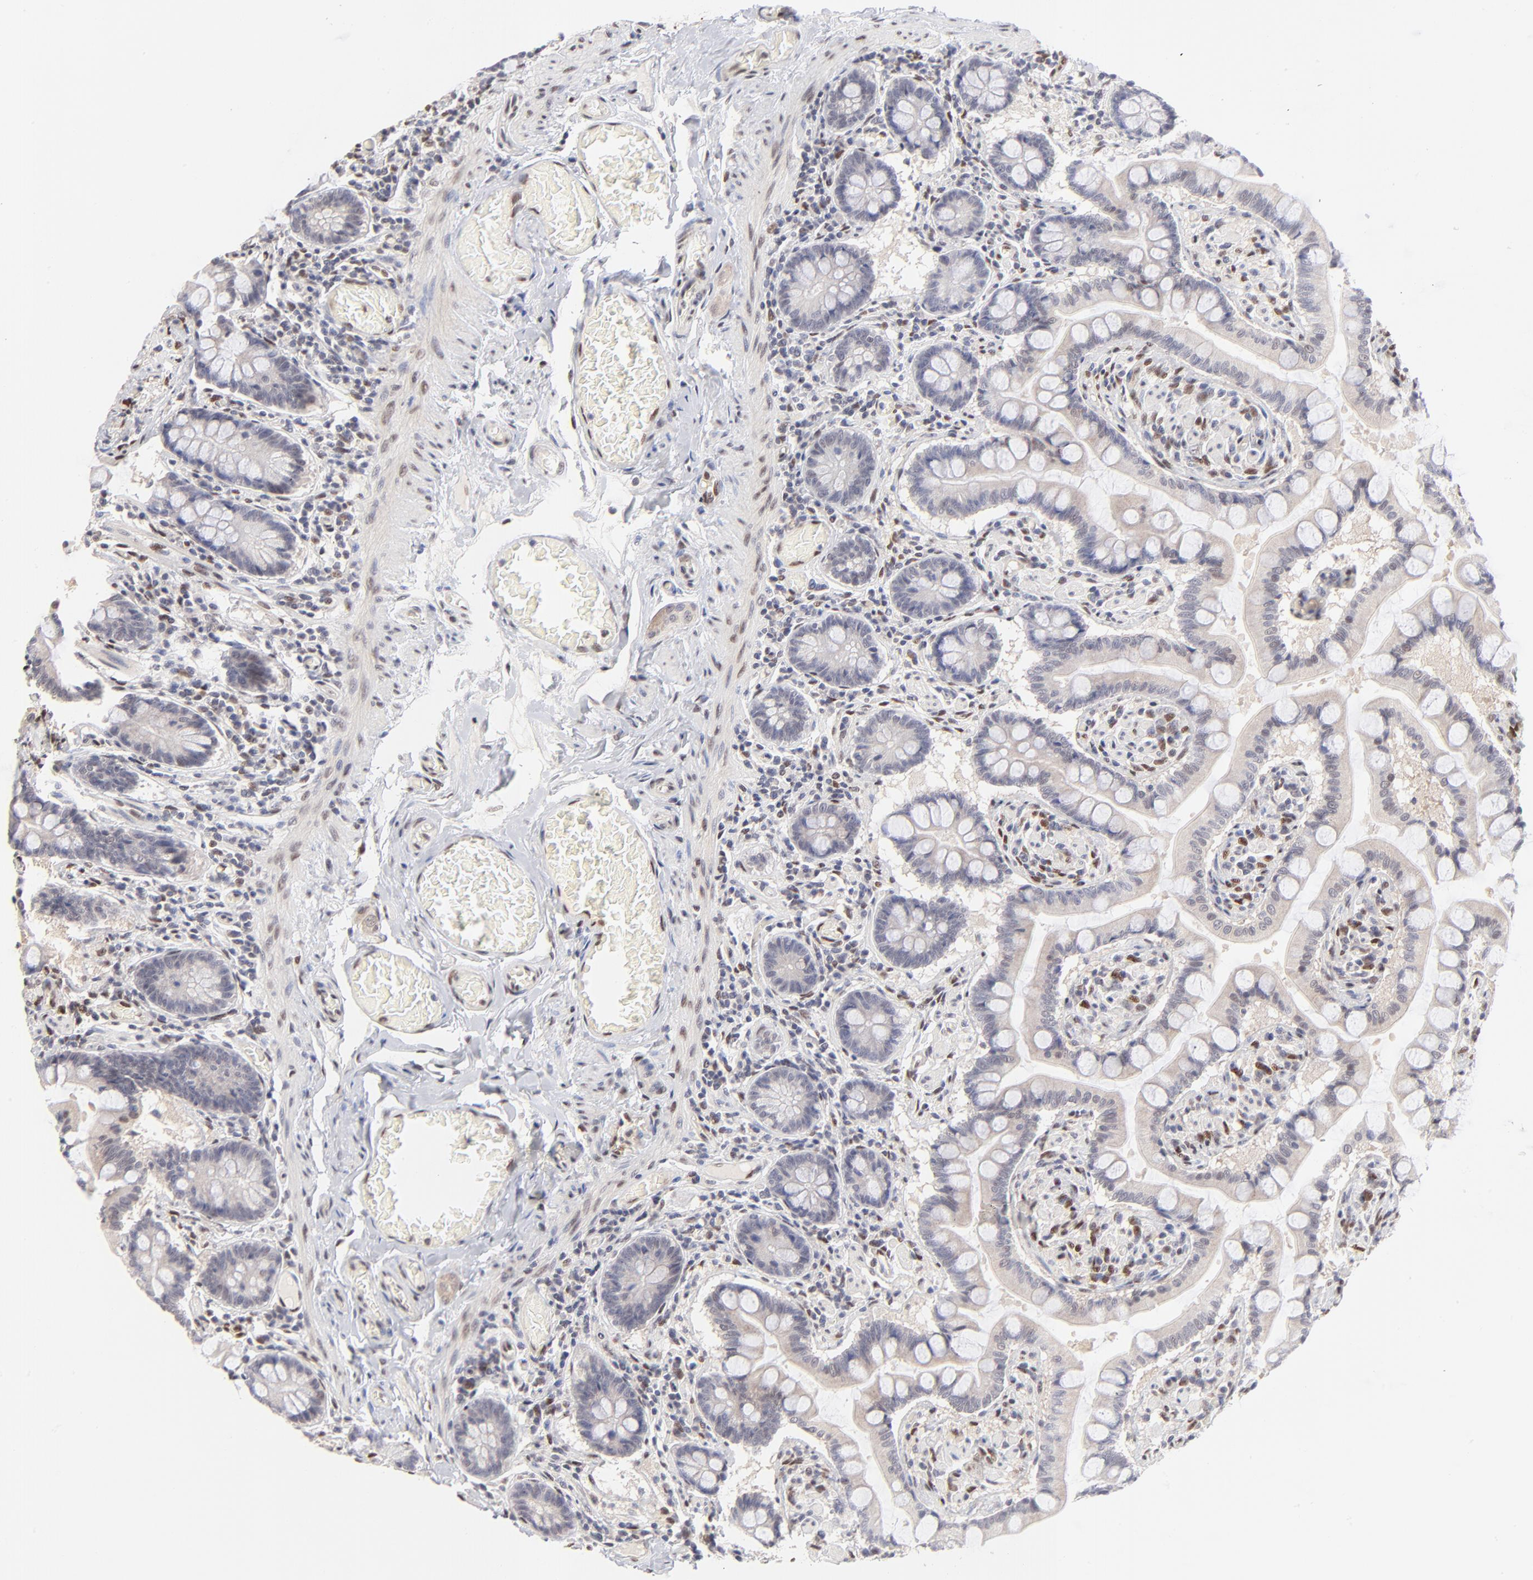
{"staining": {"intensity": "negative", "quantity": "none", "location": "none"}, "tissue": "small intestine", "cell_type": "Glandular cells", "image_type": "normal", "snomed": [{"axis": "morphology", "description": "Normal tissue, NOS"}, {"axis": "topography", "description": "Small intestine"}], "caption": "This is an immunohistochemistry micrograph of benign human small intestine. There is no staining in glandular cells.", "gene": "STAT3", "patient": {"sex": "male", "age": 41}}